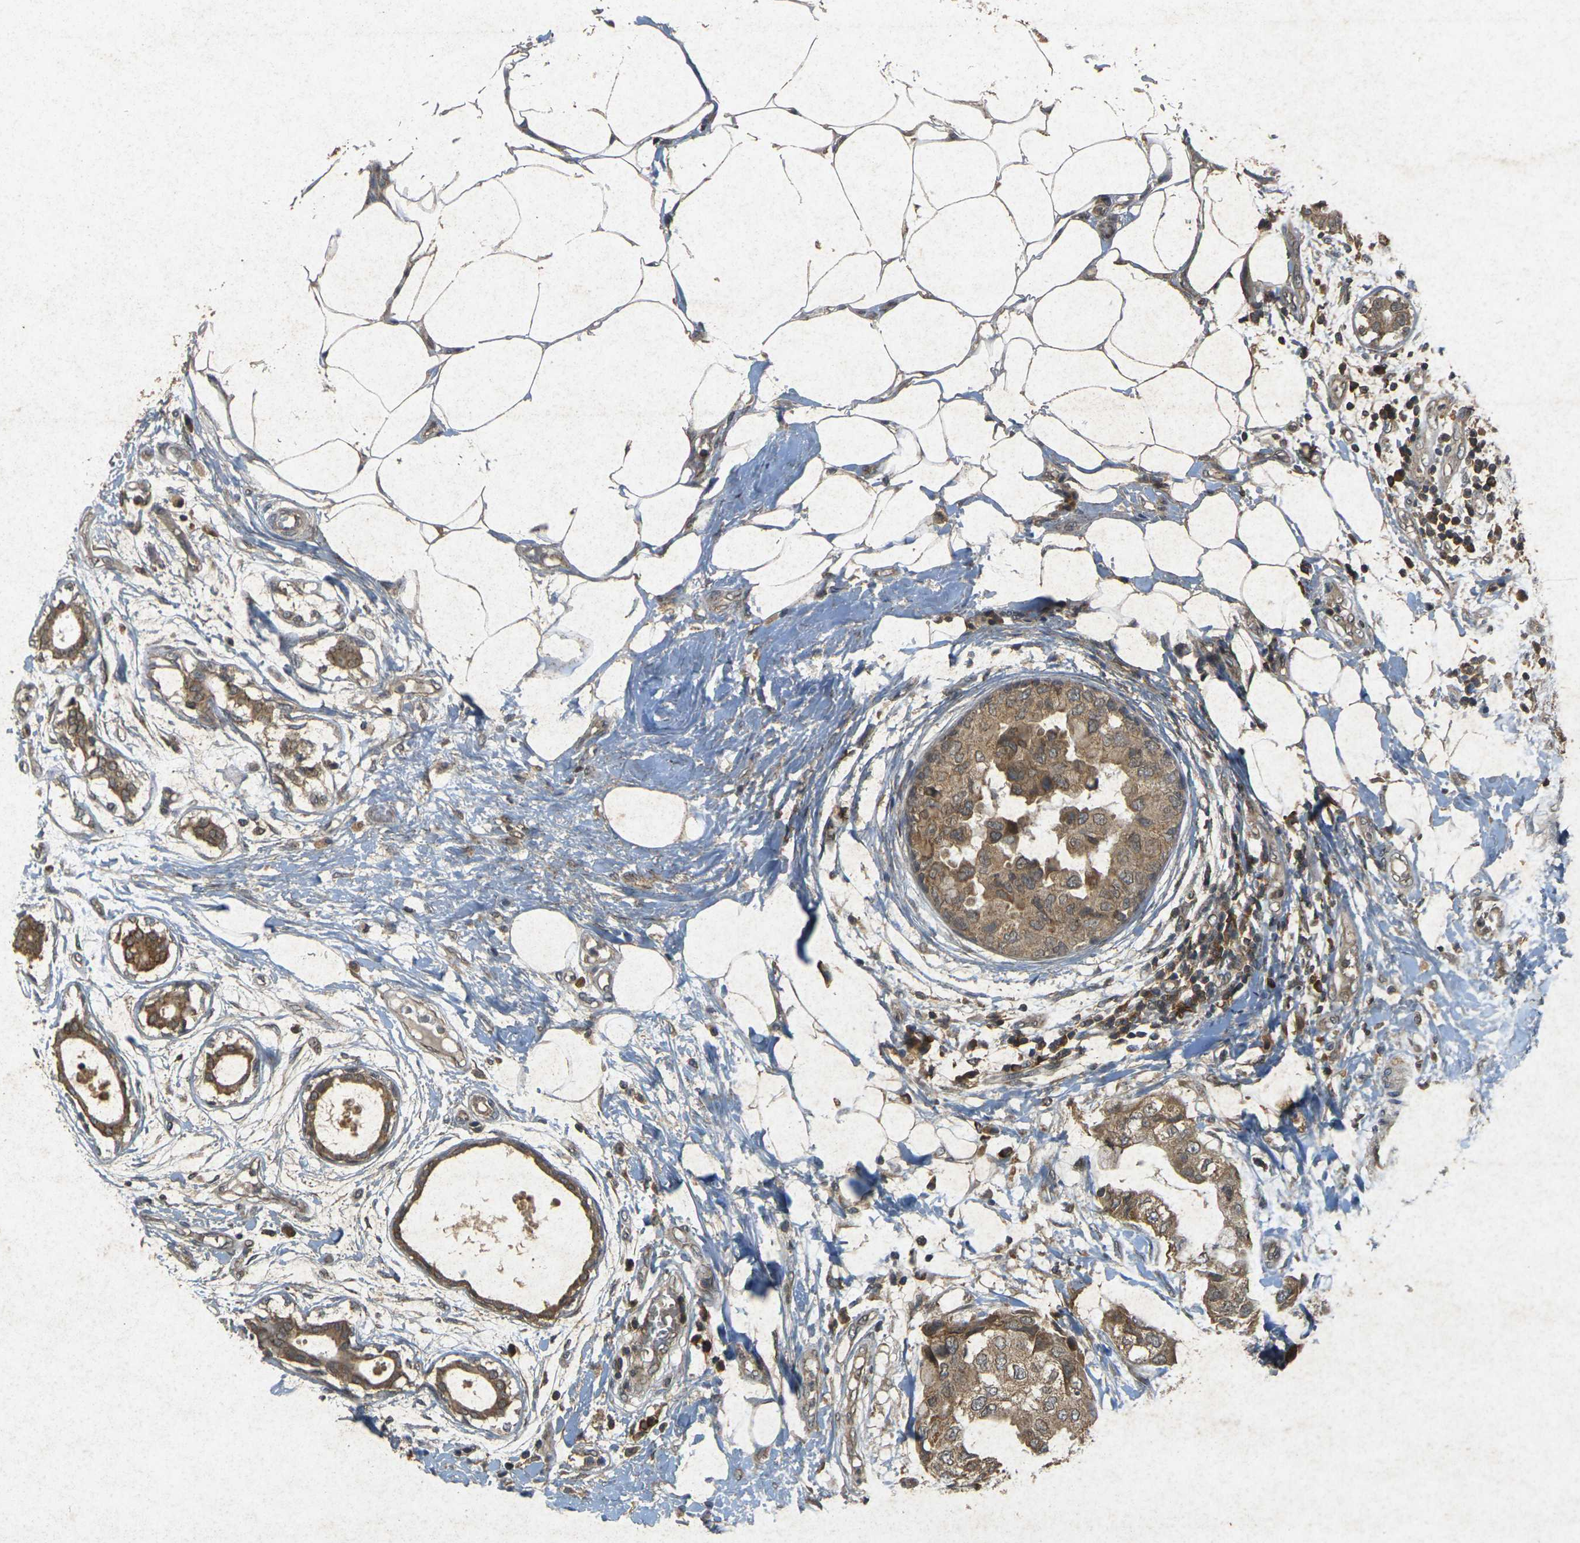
{"staining": {"intensity": "moderate", "quantity": ">75%", "location": "cytoplasmic/membranous"}, "tissue": "breast cancer", "cell_type": "Tumor cells", "image_type": "cancer", "snomed": [{"axis": "morphology", "description": "Duct carcinoma"}, {"axis": "topography", "description": "Breast"}], "caption": "Moderate cytoplasmic/membranous positivity is present in approximately >75% of tumor cells in breast infiltrating ductal carcinoma.", "gene": "ERN1", "patient": {"sex": "female", "age": 40}}